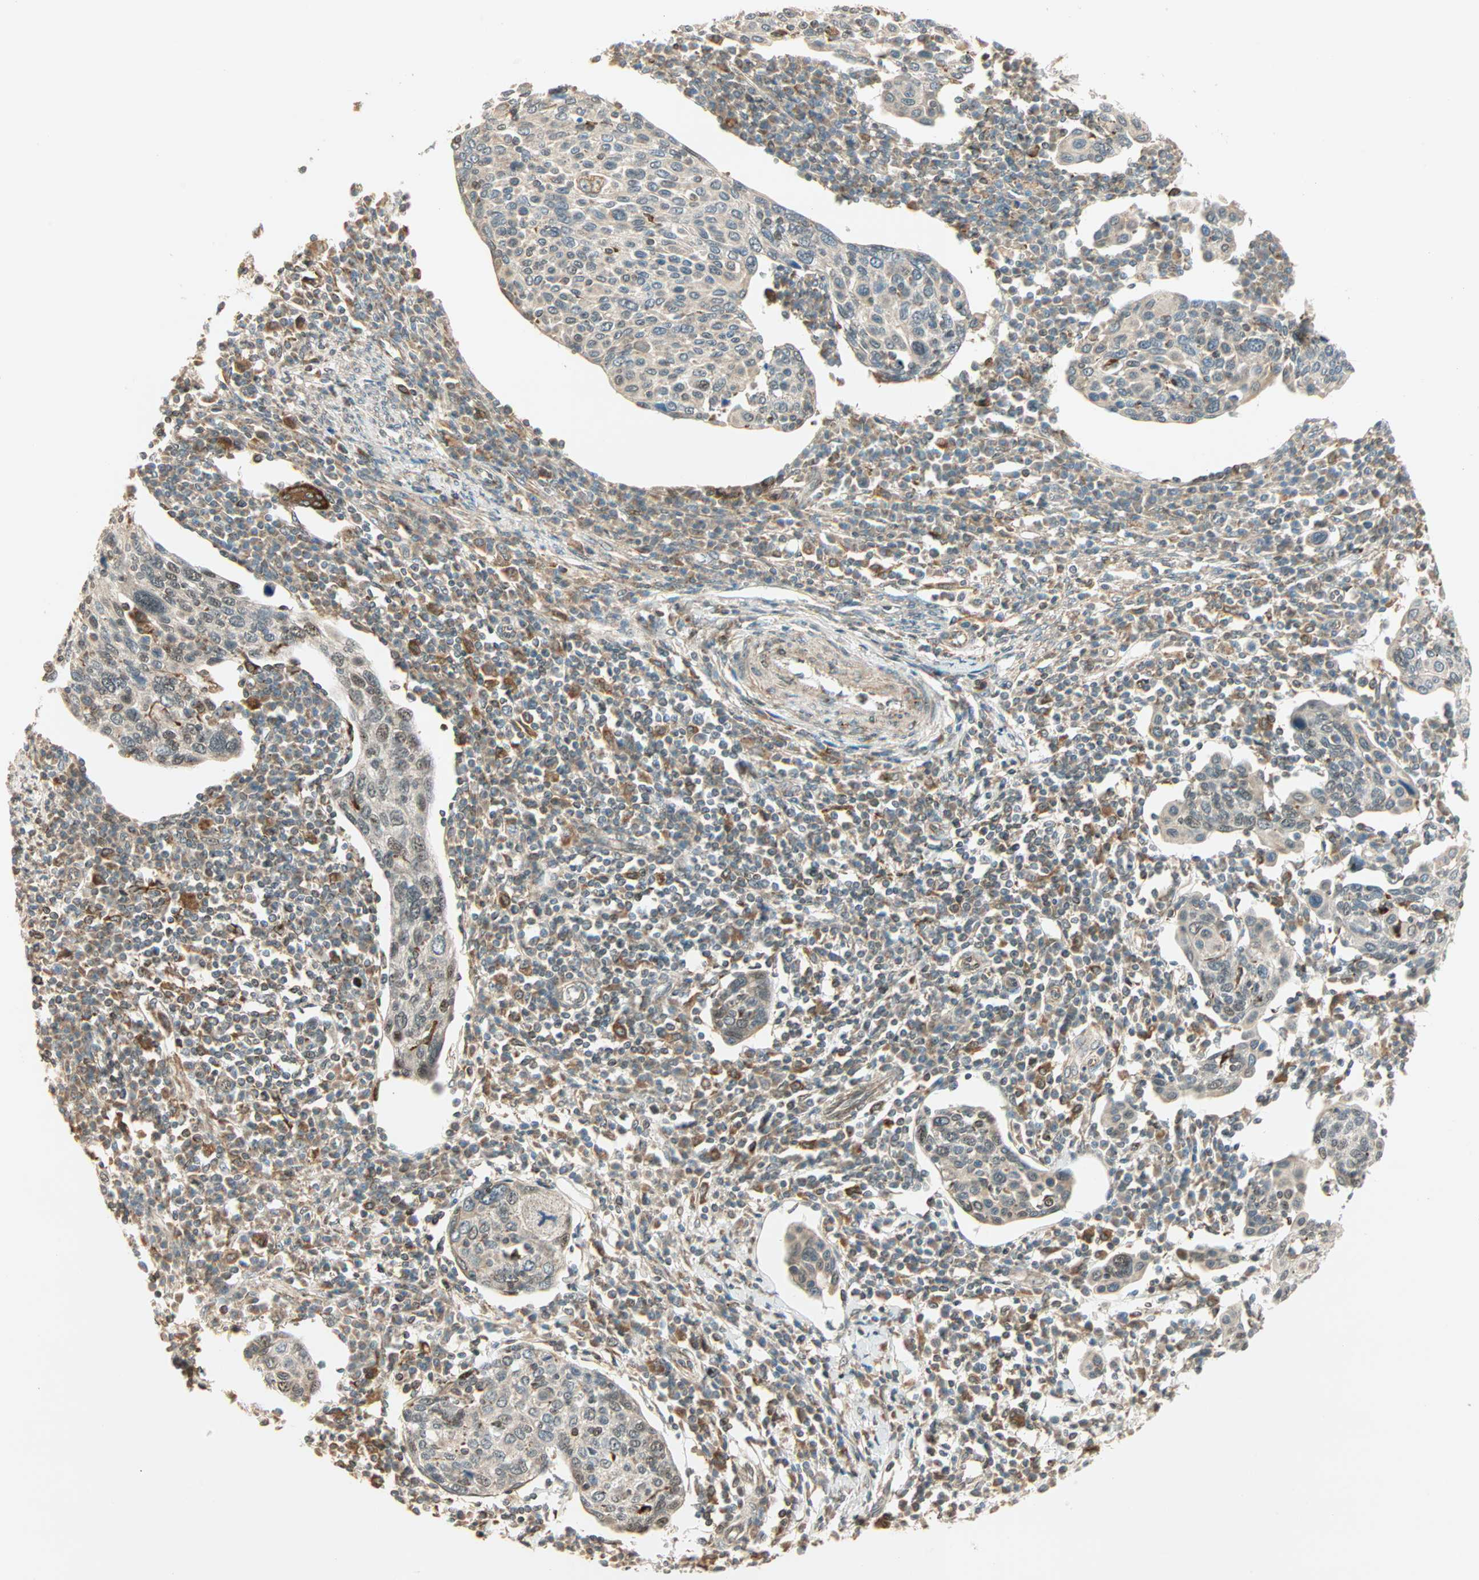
{"staining": {"intensity": "moderate", "quantity": ">75%", "location": "cytoplasmic/membranous,nuclear"}, "tissue": "cervical cancer", "cell_type": "Tumor cells", "image_type": "cancer", "snomed": [{"axis": "morphology", "description": "Squamous cell carcinoma, NOS"}, {"axis": "topography", "description": "Cervix"}], "caption": "An image of human cervical squamous cell carcinoma stained for a protein exhibits moderate cytoplasmic/membranous and nuclear brown staining in tumor cells.", "gene": "PNPLA6", "patient": {"sex": "female", "age": 40}}